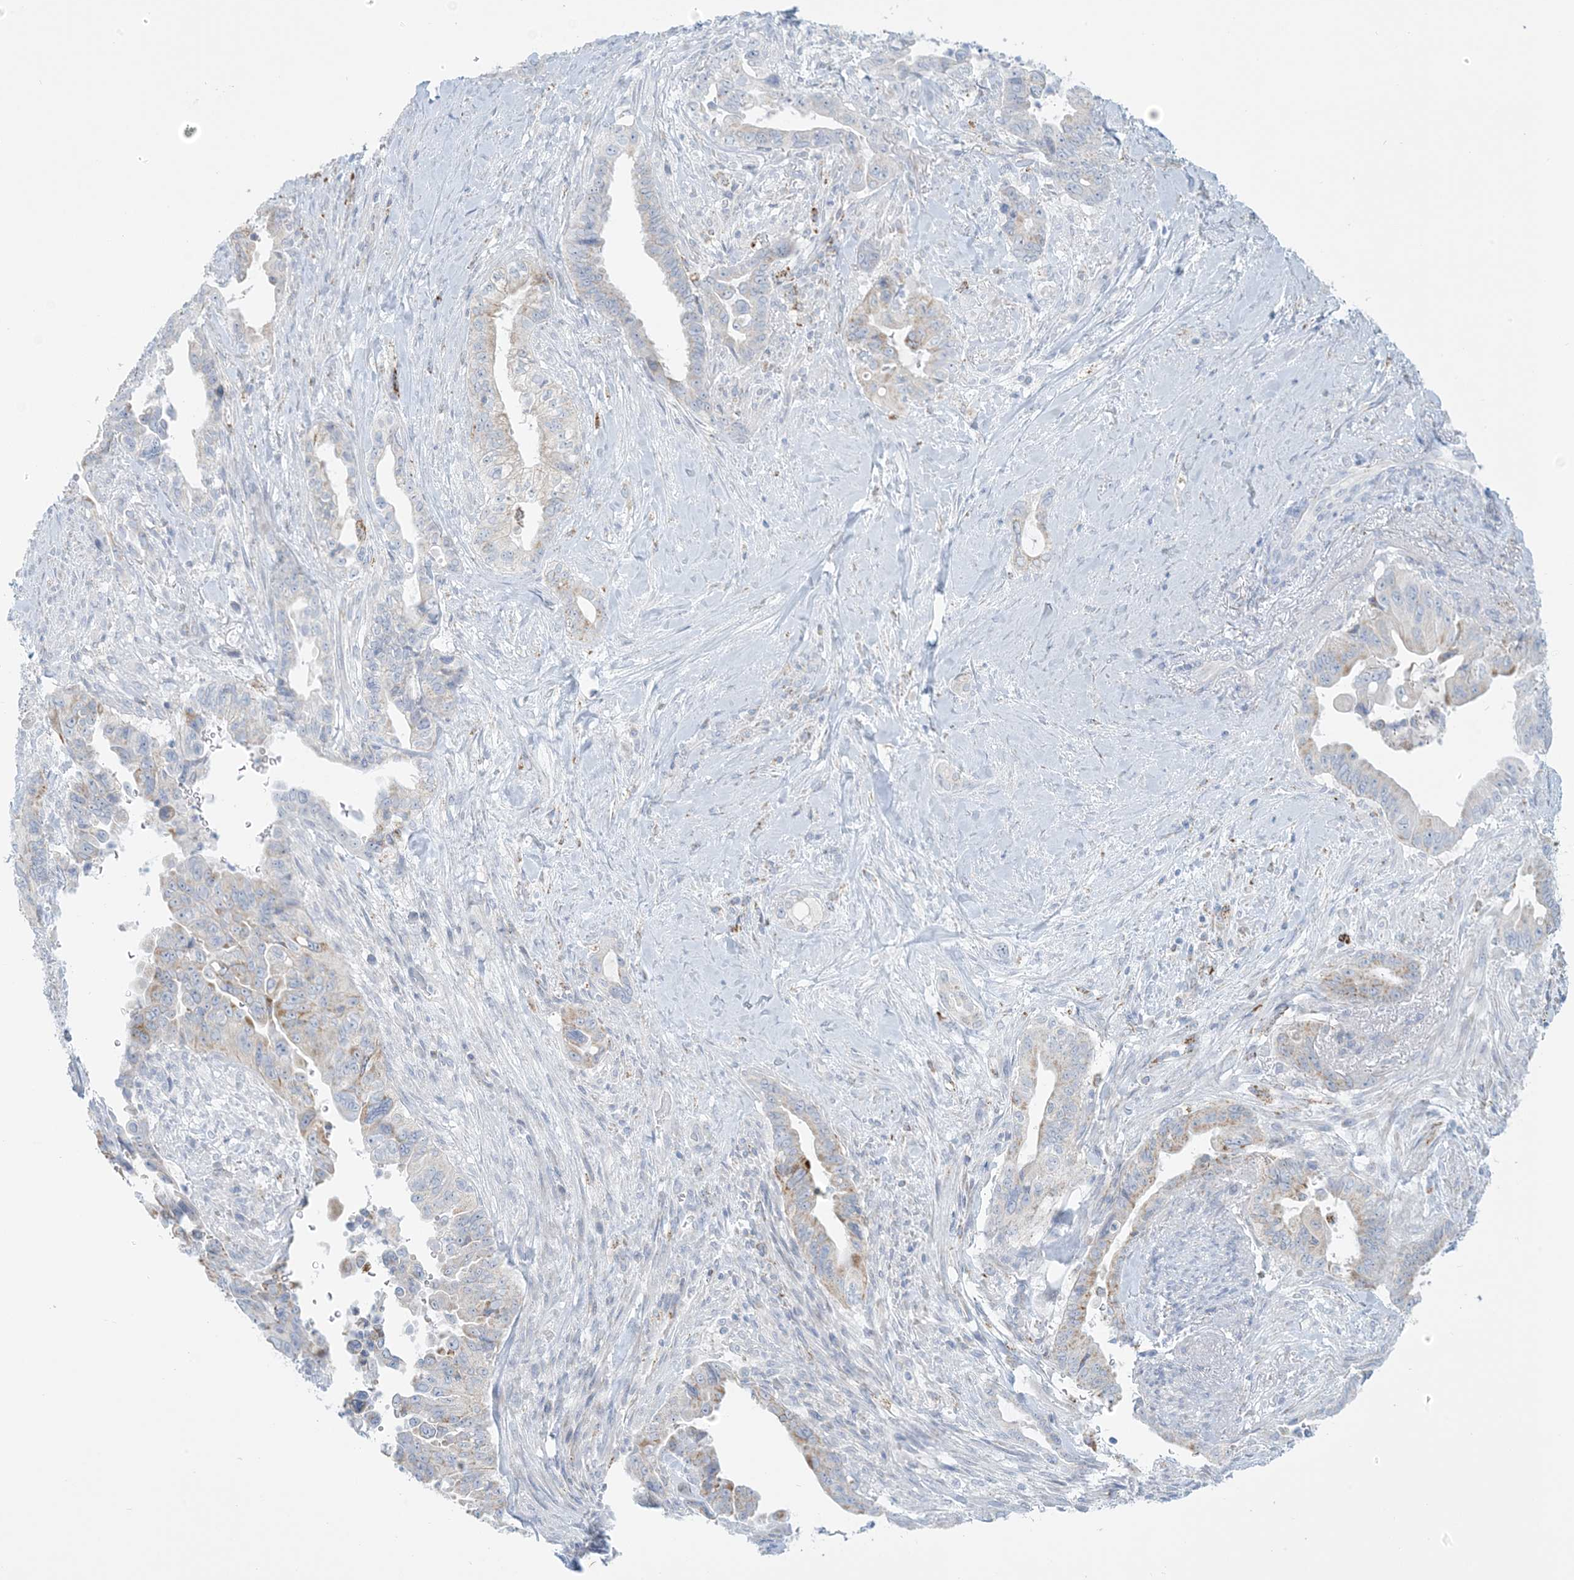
{"staining": {"intensity": "moderate", "quantity": "<25%", "location": "cytoplasmic/membranous"}, "tissue": "pancreatic cancer", "cell_type": "Tumor cells", "image_type": "cancer", "snomed": [{"axis": "morphology", "description": "Adenocarcinoma, NOS"}, {"axis": "topography", "description": "Pancreas"}], "caption": "Pancreatic cancer tissue displays moderate cytoplasmic/membranous positivity in approximately <25% of tumor cells, visualized by immunohistochemistry.", "gene": "ZDHHC4", "patient": {"sex": "male", "age": 70}}